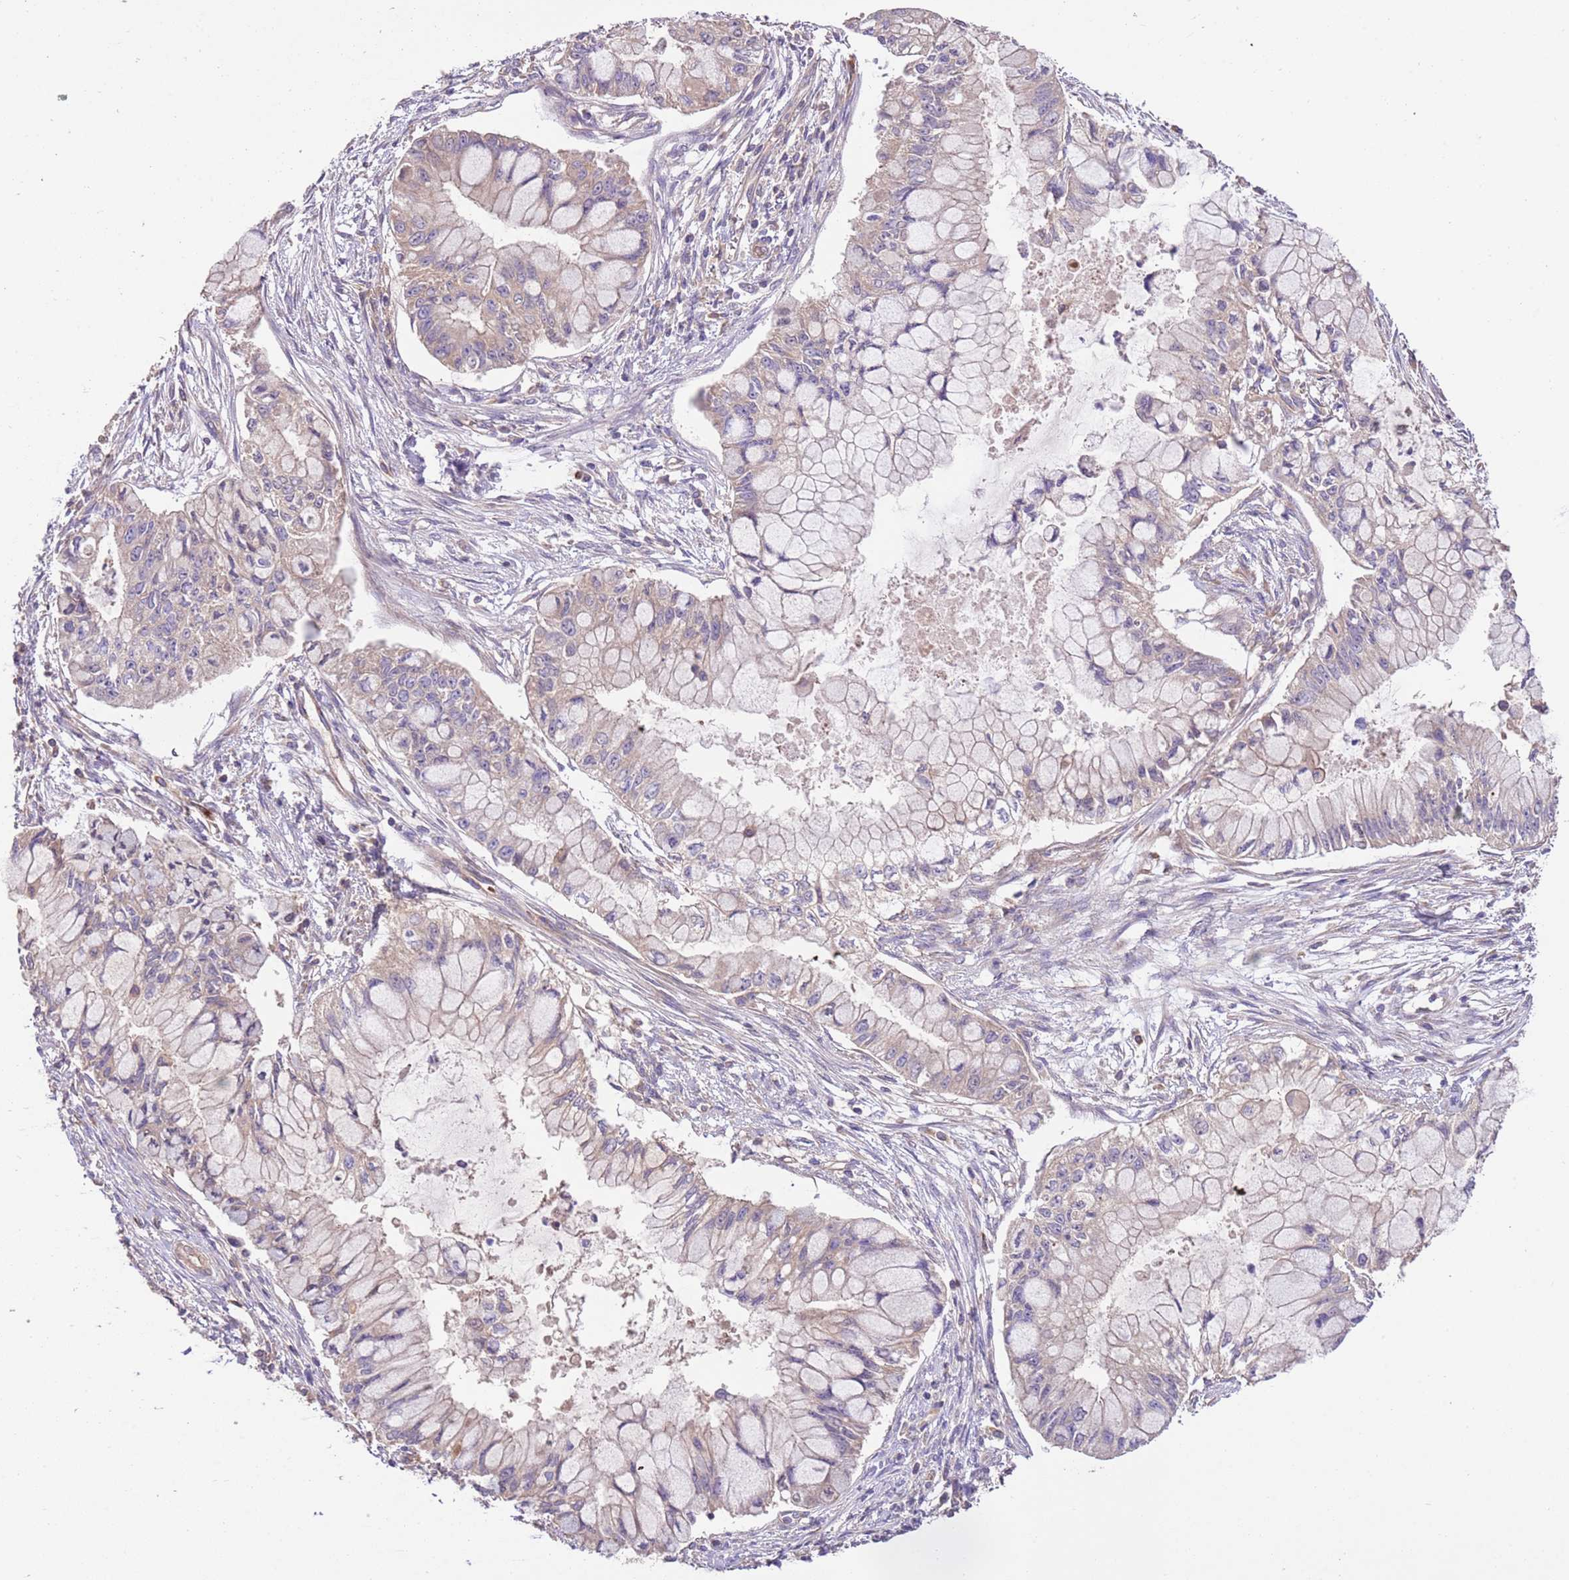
{"staining": {"intensity": "weak", "quantity": "<25%", "location": "cytoplasmic/membranous"}, "tissue": "pancreatic cancer", "cell_type": "Tumor cells", "image_type": "cancer", "snomed": [{"axis": "morphology", "description": "Adenocarcinoma, NOS"}, {"axis": "topography", "description": "Pancreas"}], "caption": "Tumor cells are negative for protein expression in human pancreatic adenocarcinoma.", "gene": "FAM89B", "patient": {"sex": "male", "age": 48}}